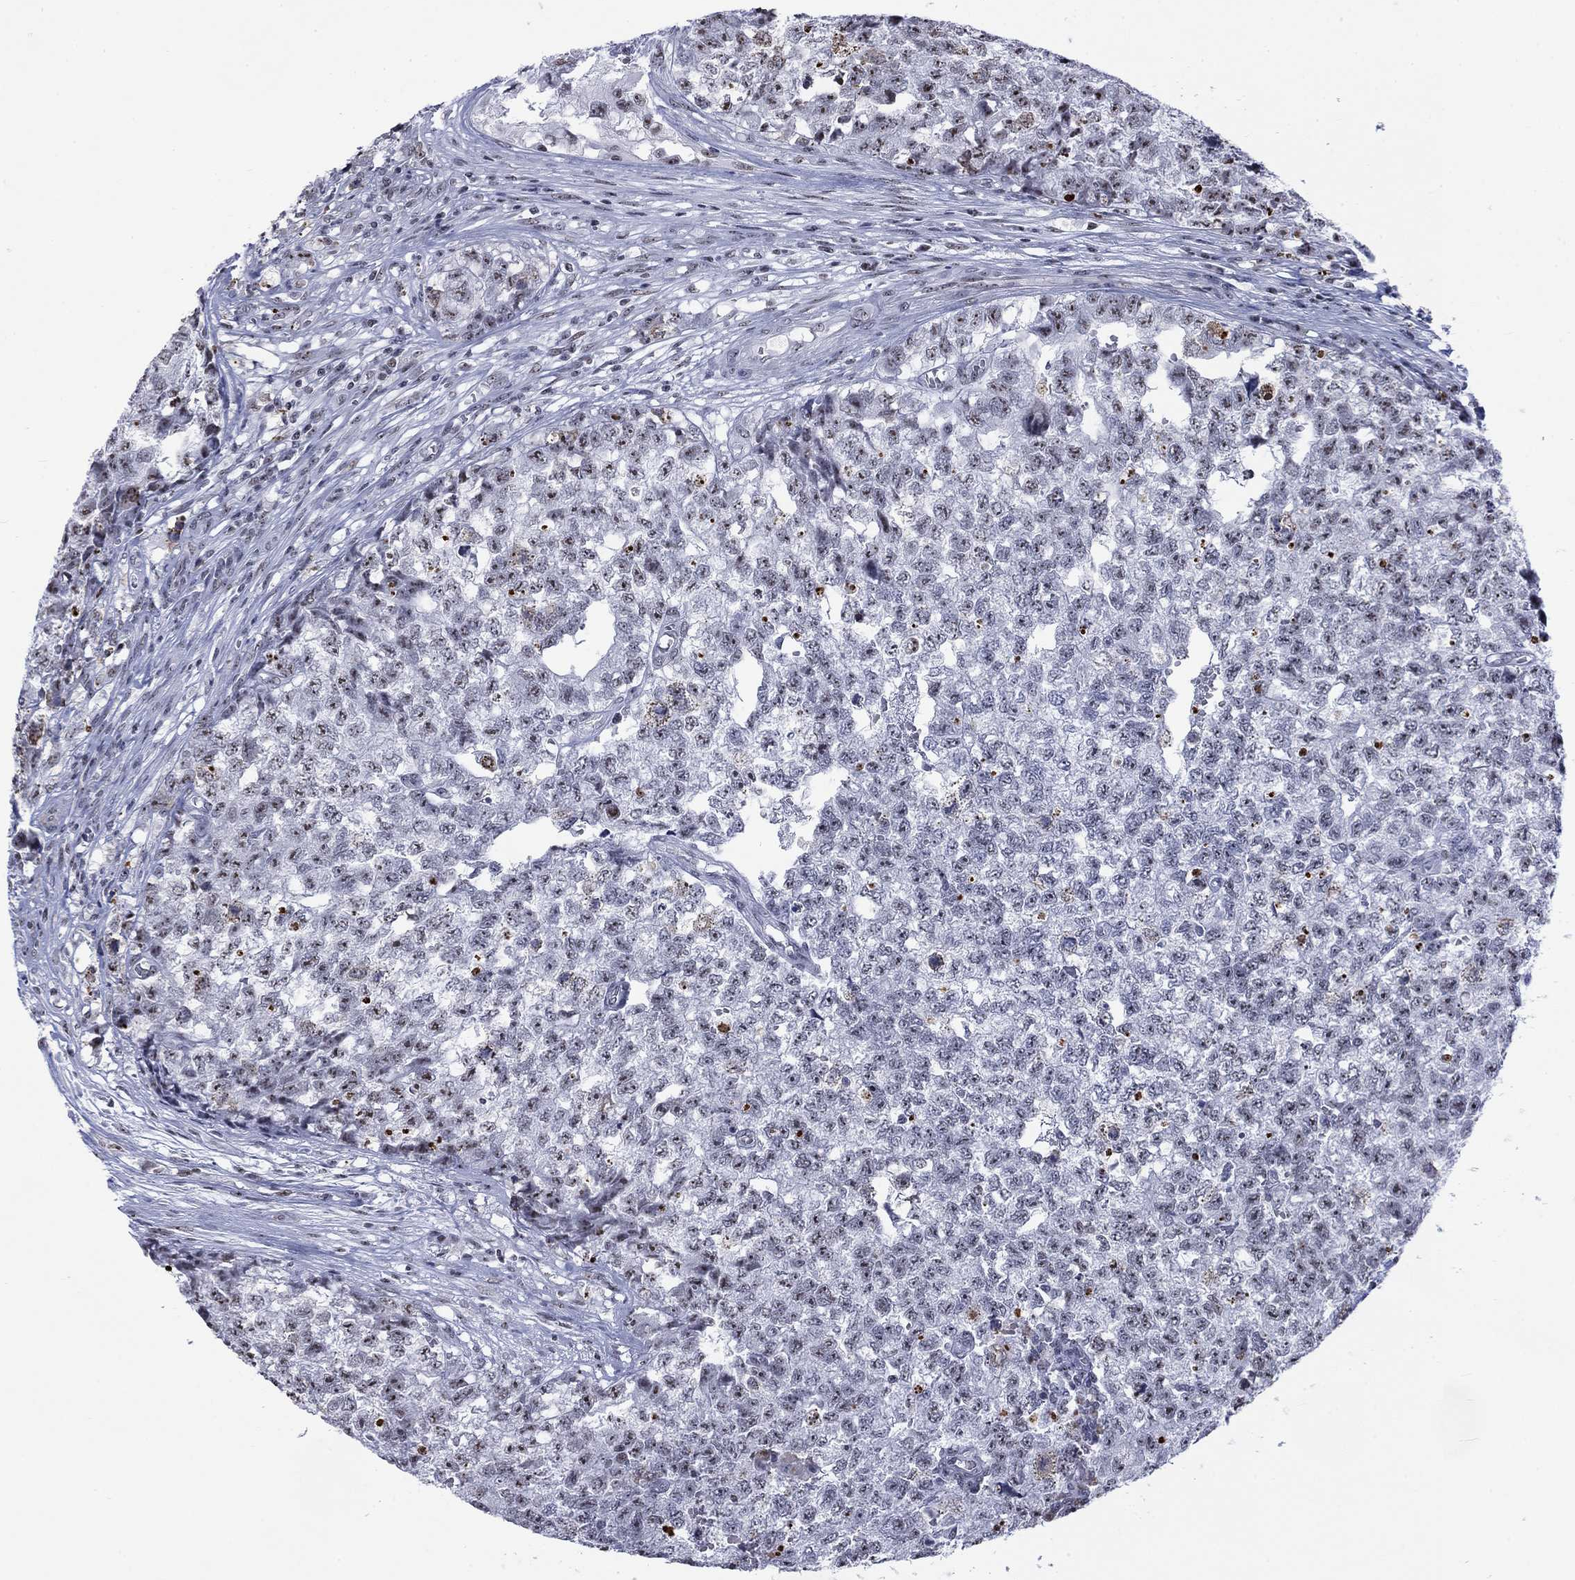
{"staining": {"intensity": "moderate", "quantity": "<25%", "location": "nuclear"}, "tissue": "testis cancer", "cell_type": "Tumor cells", "image_type": "cancer", "snomed": [{"axis": "morphology", "description": "Seminoma, NOS"}, {"axis": "morphology", "description": "Carcinoma, Embryonal, NOS"}, {"axis": "topography", "description": "Testis"}], "caption": "Protein expression analysis of embryonal carcinoma (testis) displays moderate nuclear expression in about <25% of tumor cells. The staining was performed using DAB to visualize the protein expression in brown, while the nuclei were stained in blue with hematoxylin (Magnification: 20x).", "gene": "CSRNP3", "patient": {"sex": "male", "age": 22}}